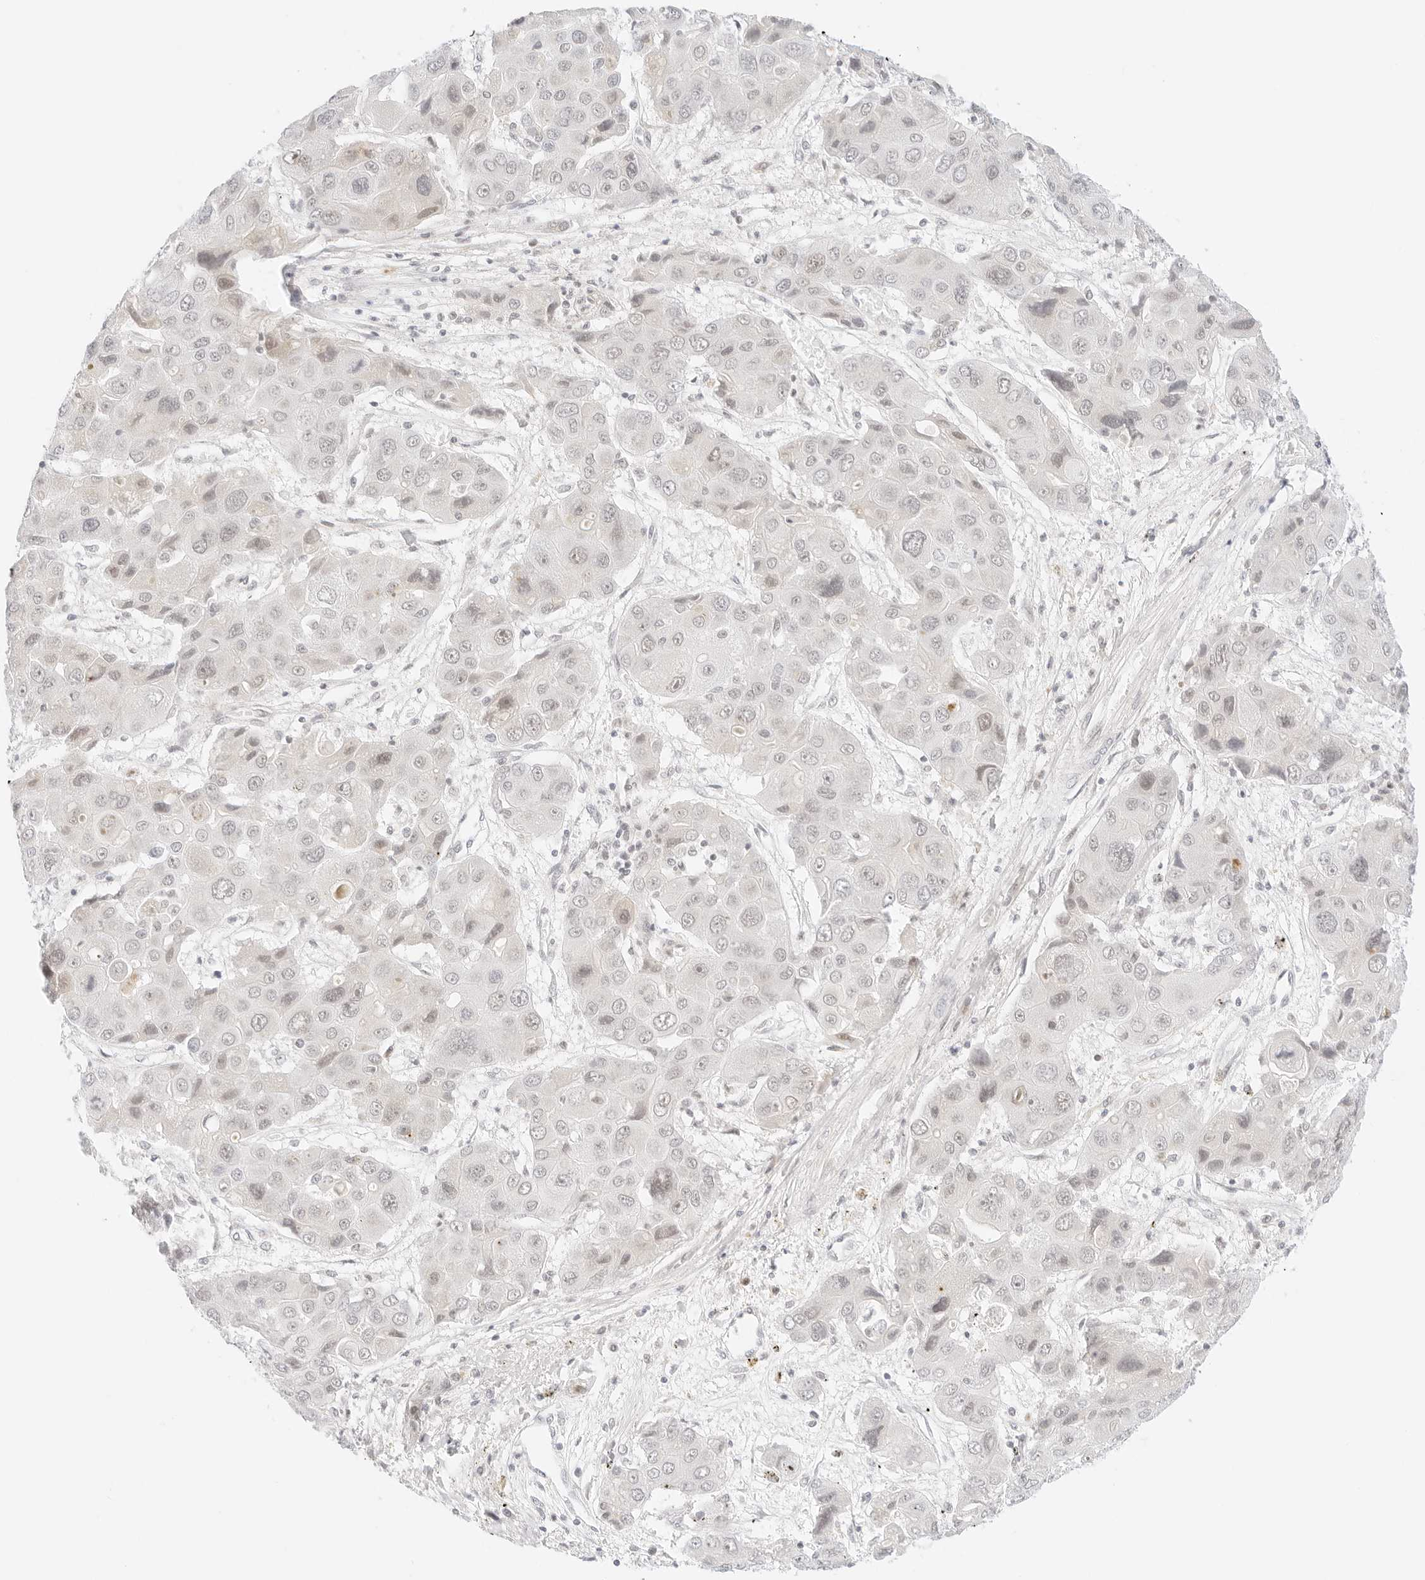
{"staining": {"intensity": "negative", "quantity": "none", "location": "none"}, "tissue": "liver cancer", "cell_type": "Tumor cells", "image_type": "cancer", "snomed": [{"axis": "morphology", "description": "Cholangiocarcinoma"}, {"axis": "topography", "description": "Liver"}], "caption": "Immunohistochemical staining of liver cancer (cholangiocarcinoma) shows no significant staining in tumor cells.", "gene": "POLR3C", "patient": {"sex": "male", "age": 67}}